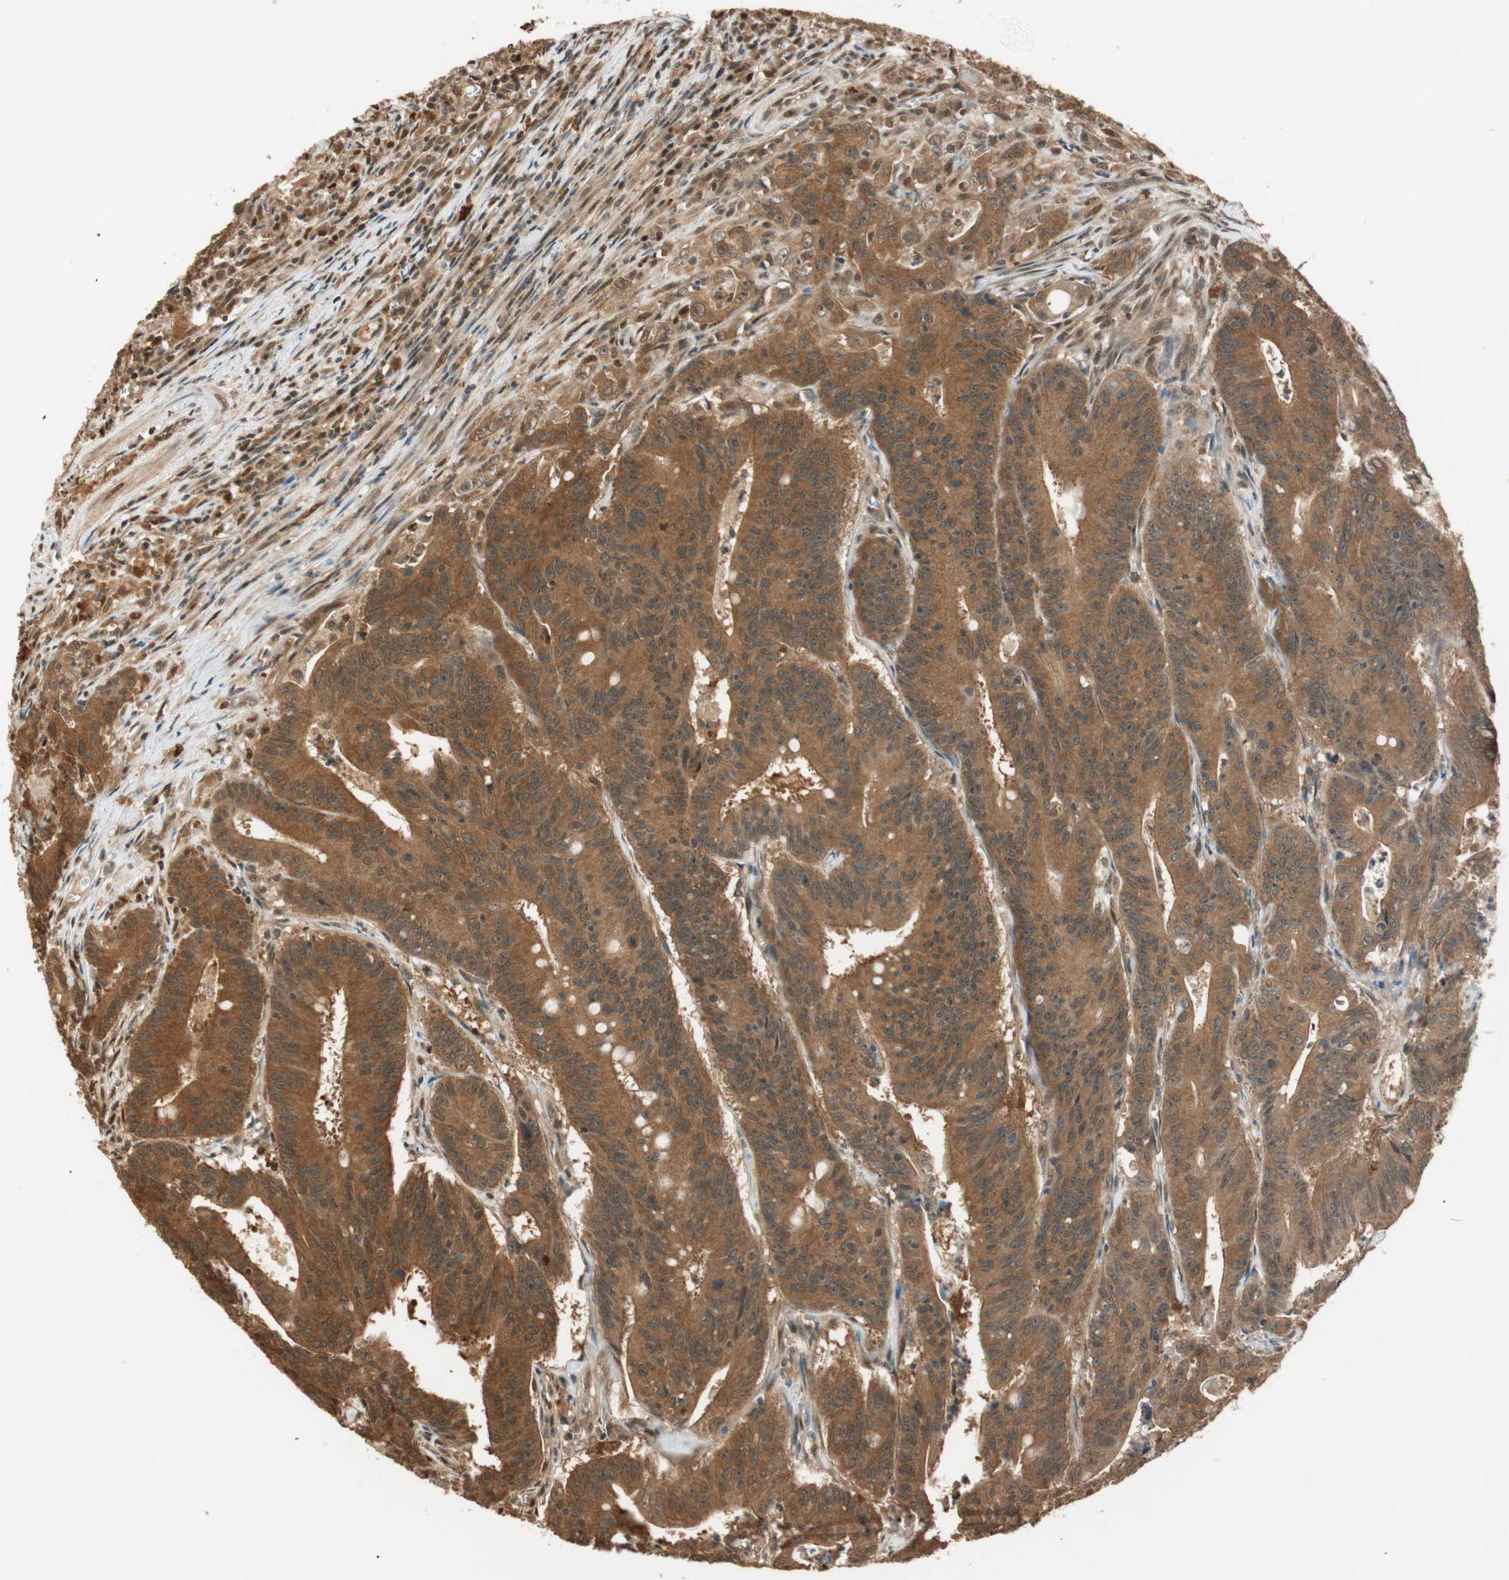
{"staining": {"intensity": "moderate", "quantity": ">75%", "location": "cytoplasmic/membranous,nuclear"}, "tissue": "colorectal cancer", "cell_type": "Tumor cells", "image_type": "cancer", "snomed": [{"axis": "morphology", "description": "Adenocarcinoma, NOS"}, {"axis": "topography", "description": "Colon"}], "caption": "An image showing moderate cytoplasmic/membranous and nuclear positivity in about >75% of tumor cells in colorectal adenocarcinoma, as visualized by brown immunohistochemical staining.", "gene": "ZNF443", "patient": {"sex": "male", "age": 45}}